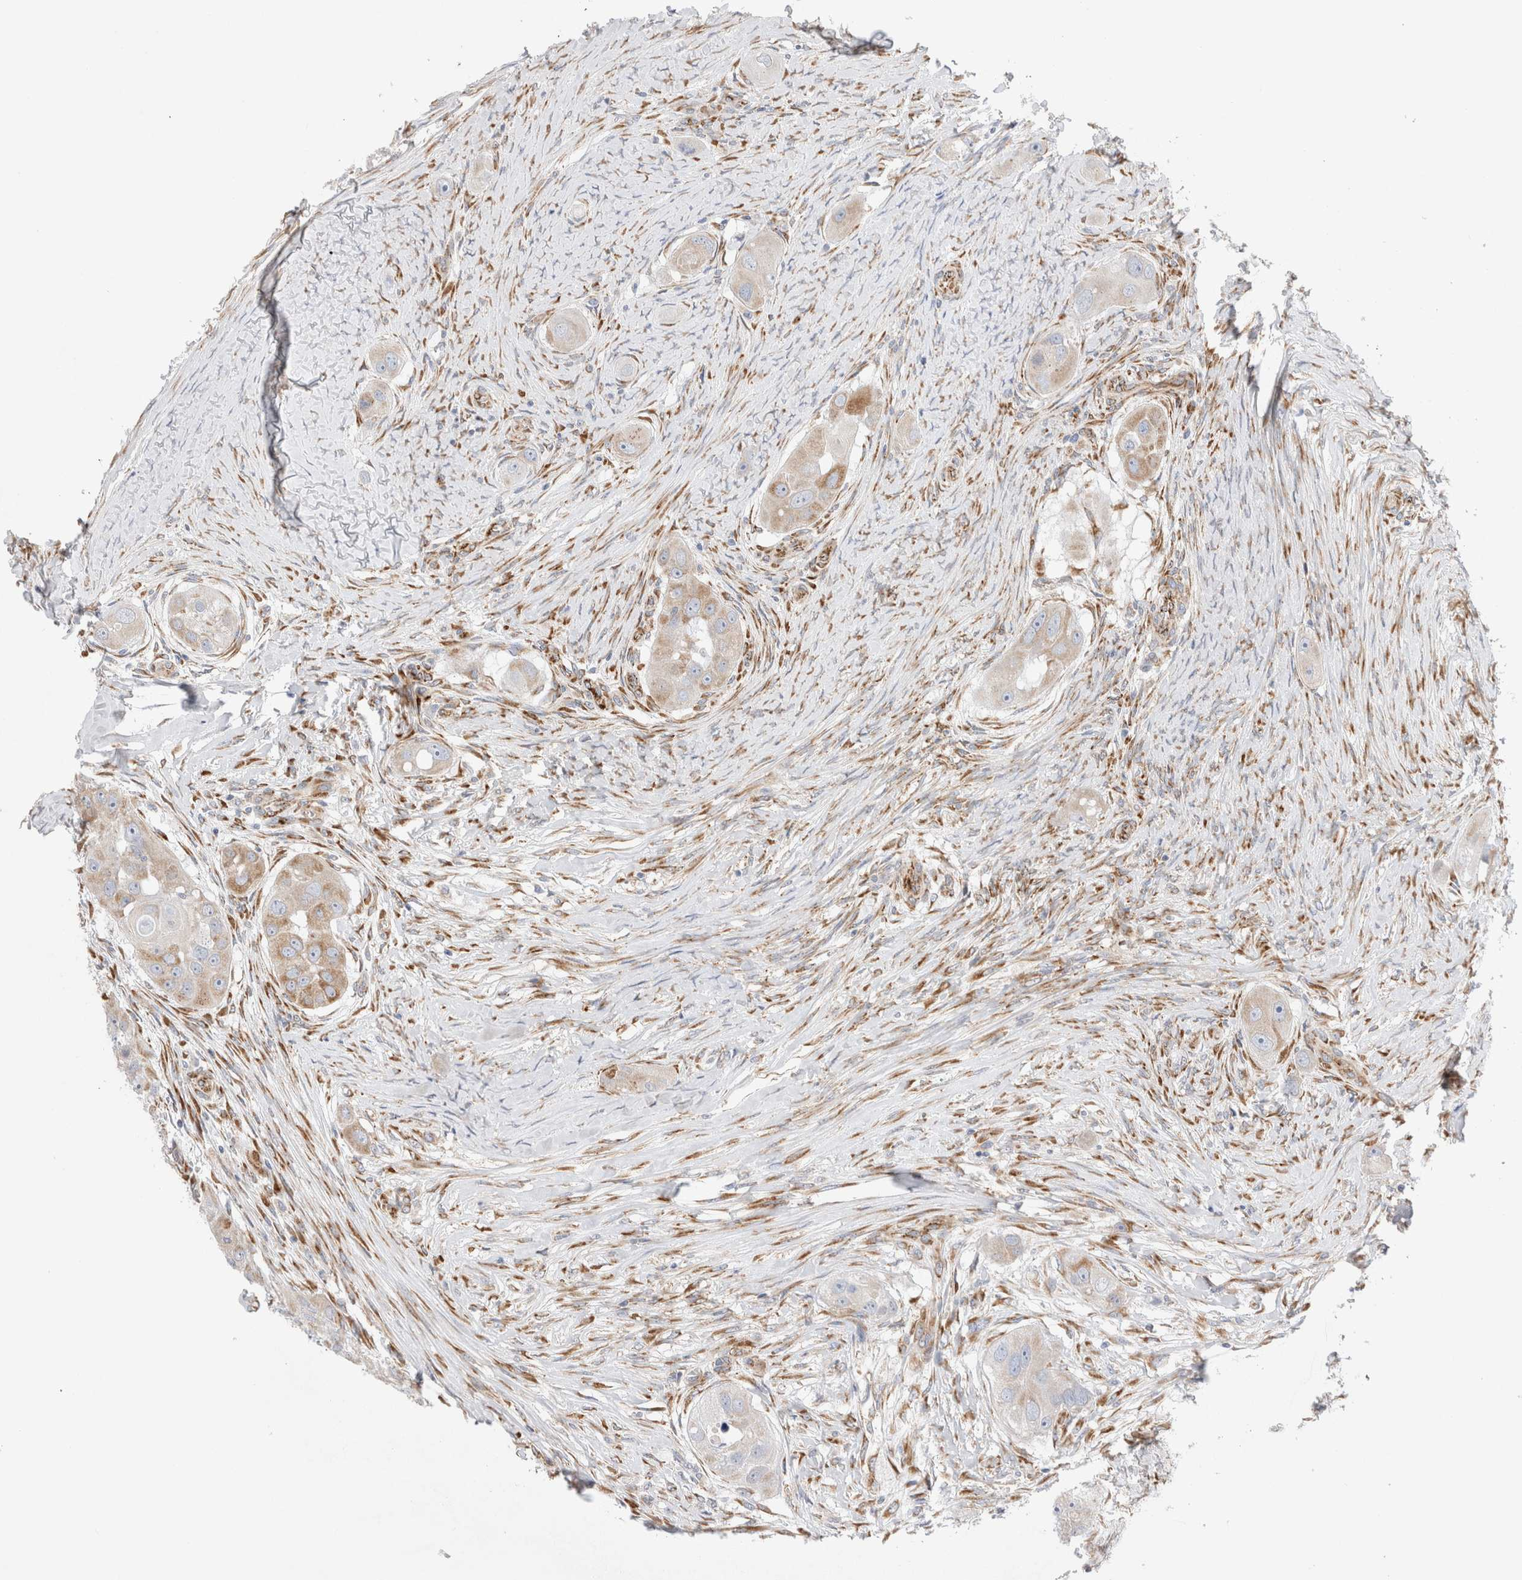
{"staining": {"intensity": "weak", "quantity": "25%-75%", "location": "cytoplasmic/membranous"}, "tissue": "head and neck cancer", "cell_type": "Tumor cells", "image_type": "cancer", "snomed": [{"axis": "morphology", "description": "Normal tissue, NOS"}, {"axis": "morphology", "description": "Squamous cell carcinoma, NOS"}, {"axis": "topography", "description": "Skeletal muscle"}, {"axis": "topography", "description": "Head-Neck"}], "caption": "Head and neck squamous cell carcinoma stained with a protein marker reveals weak staining in tumor cells.", "gene": "CNPY4", "patient": {"sex": "male", "age": 51}}